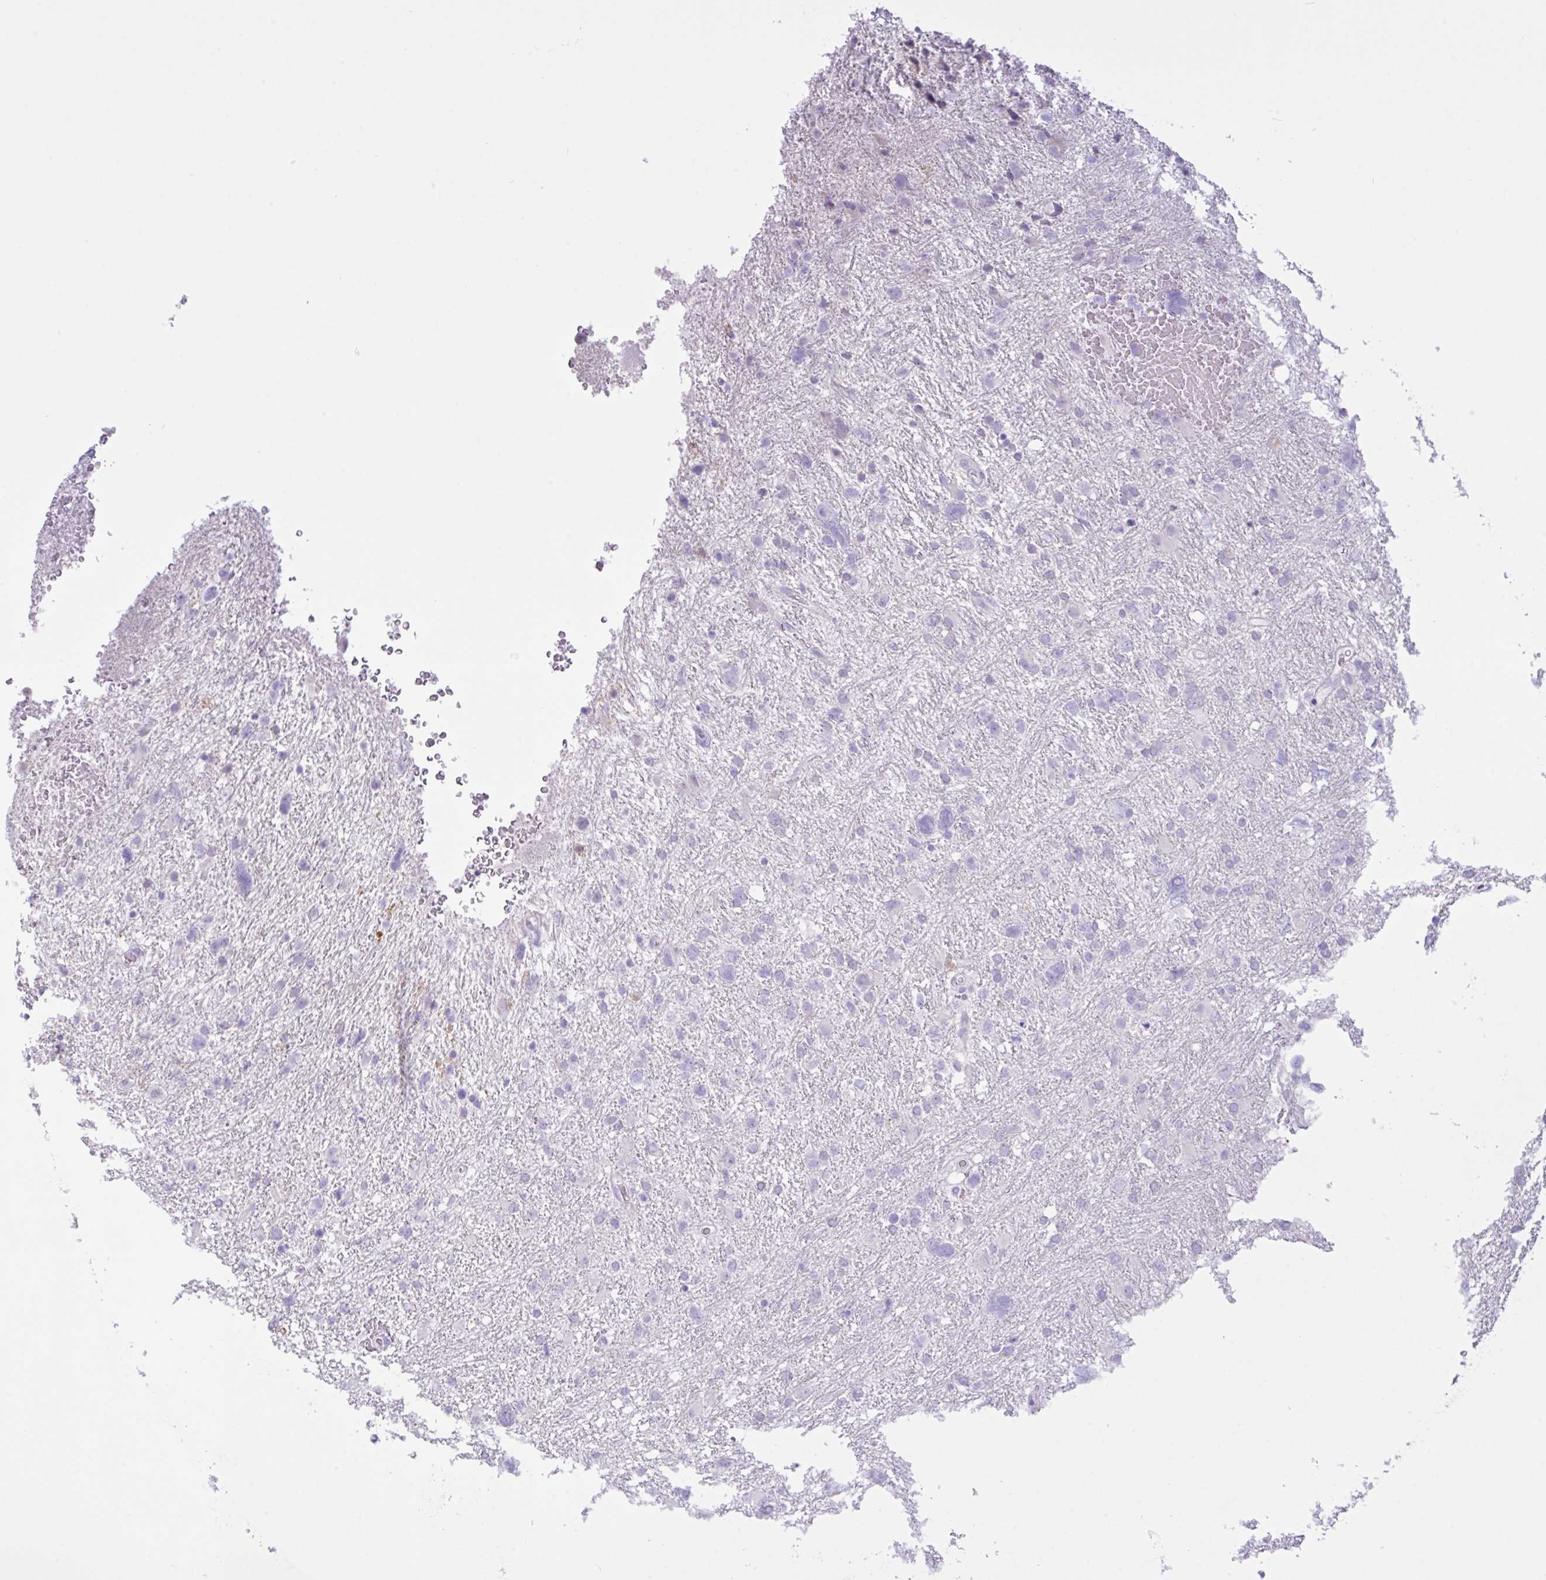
{"staining": {"intensity": "negative", "quantity": "none", "location": "none"}, "tissue": "glioma", "cell_type": "Tumor cells", "image_type": "cancer", "snomed": [{"axis": "morphology", "description": "Glioma, malignant, High grade"}, {"axis": "topography", "description": "Brain"}], "caption": "This micrograph is of malignant glioma (high-grade) stained with IHC to label a protein in brown with the nuclei are counter-stained blue. There is no expression in tumor cells.", "gene": "CST11", "patient": {"sex": "male", "age": 61}}